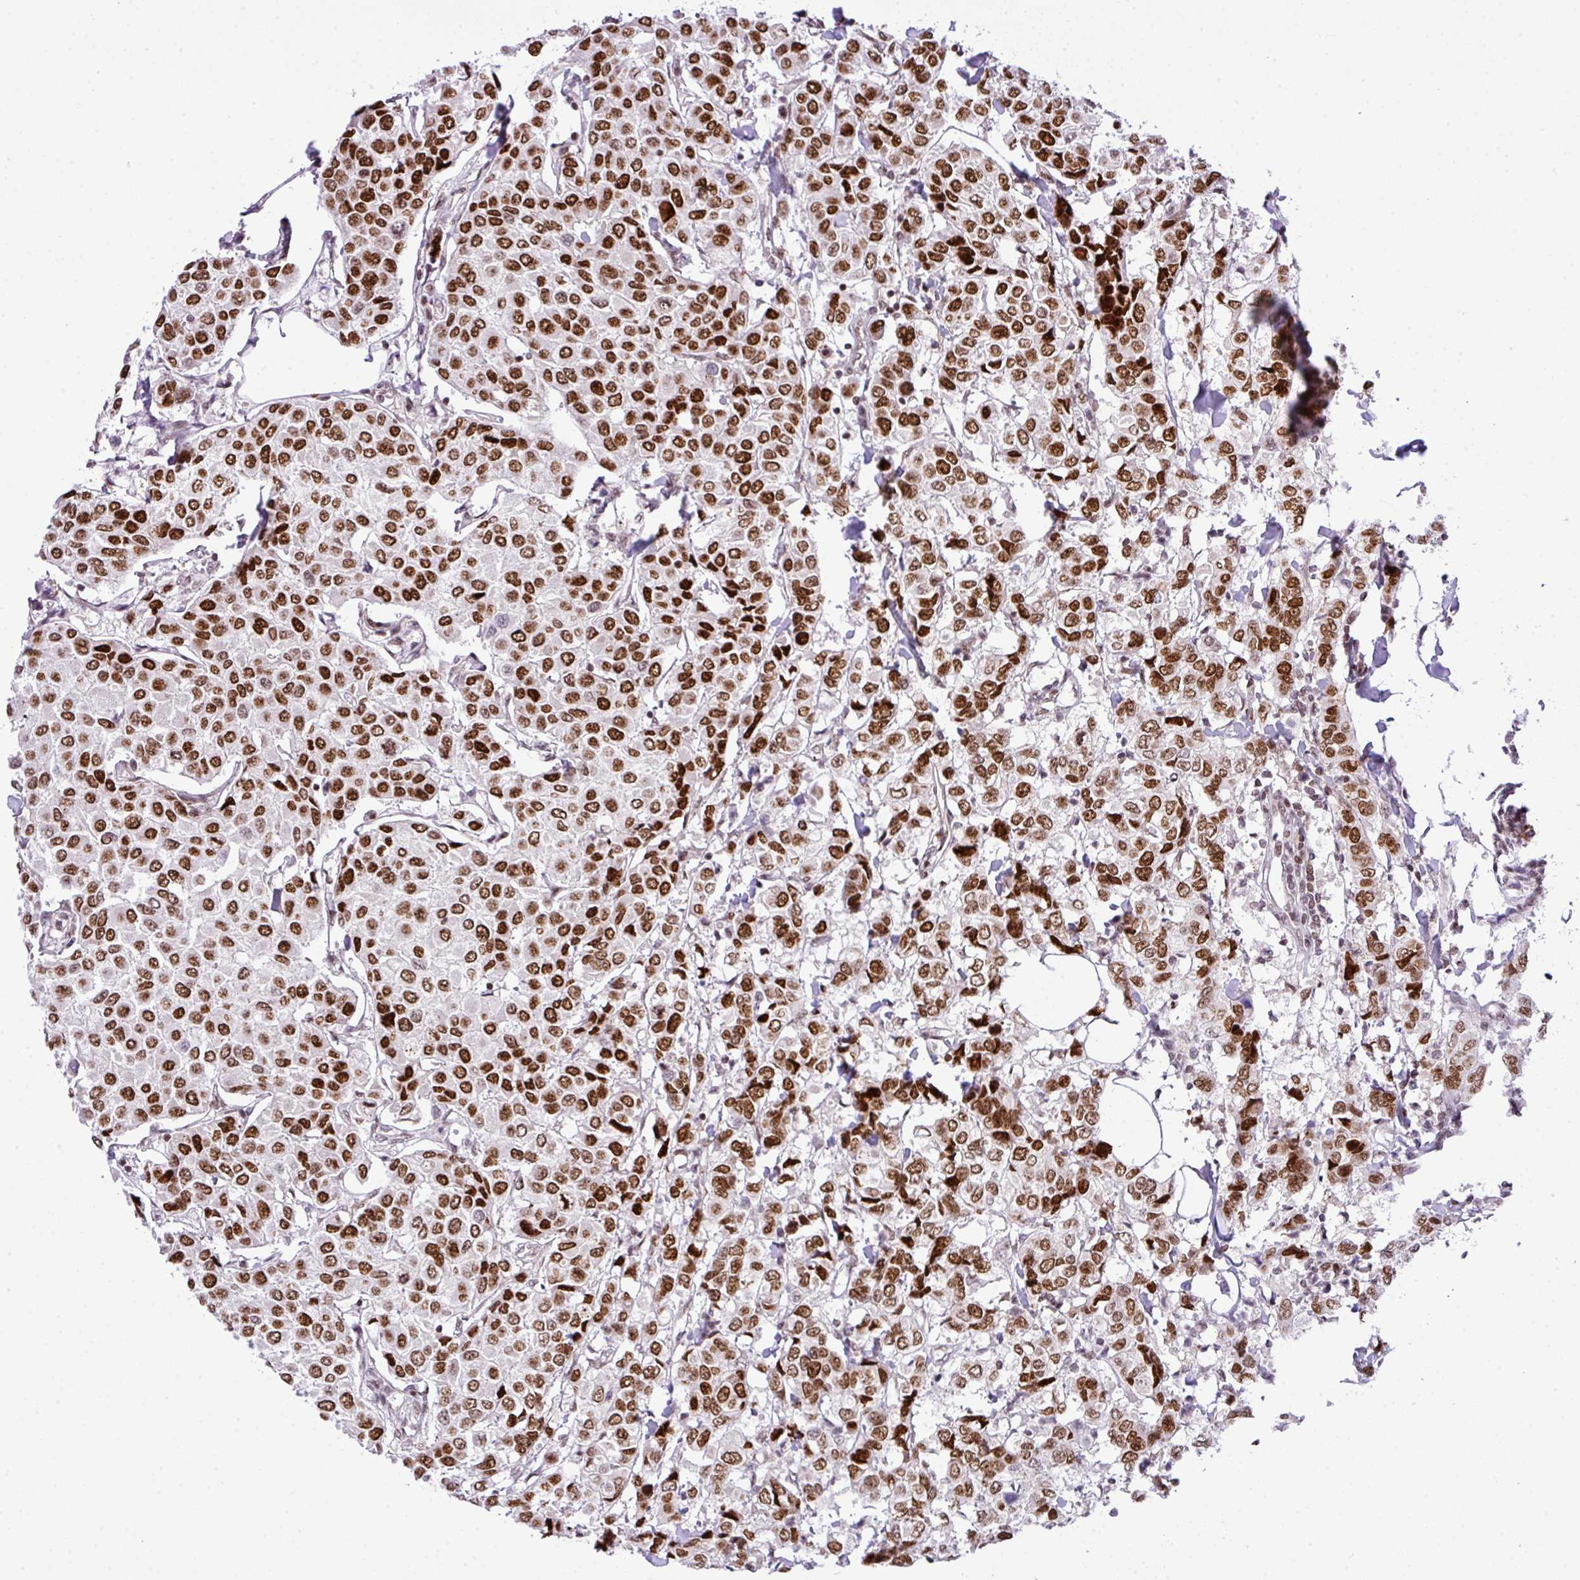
{"staining": {"intensity": "strong", "quantity": ">75%", "location": "nuclear"}, "tissue": "breast cancer", "cell_type": "Tumor cells", "image_type": "cancer", "snomed": [{"axis": "morphology", "description": "Duct carcinoma"}, {"axis": "topography", "description": "Breast"}], "caption": "Protein staining of breast cancer tissue demonstrates strong nuclear positivity in about >75% of tumor cells.", "gene": "CCDC137", "patient": {"sex": "female", "age": 55}}